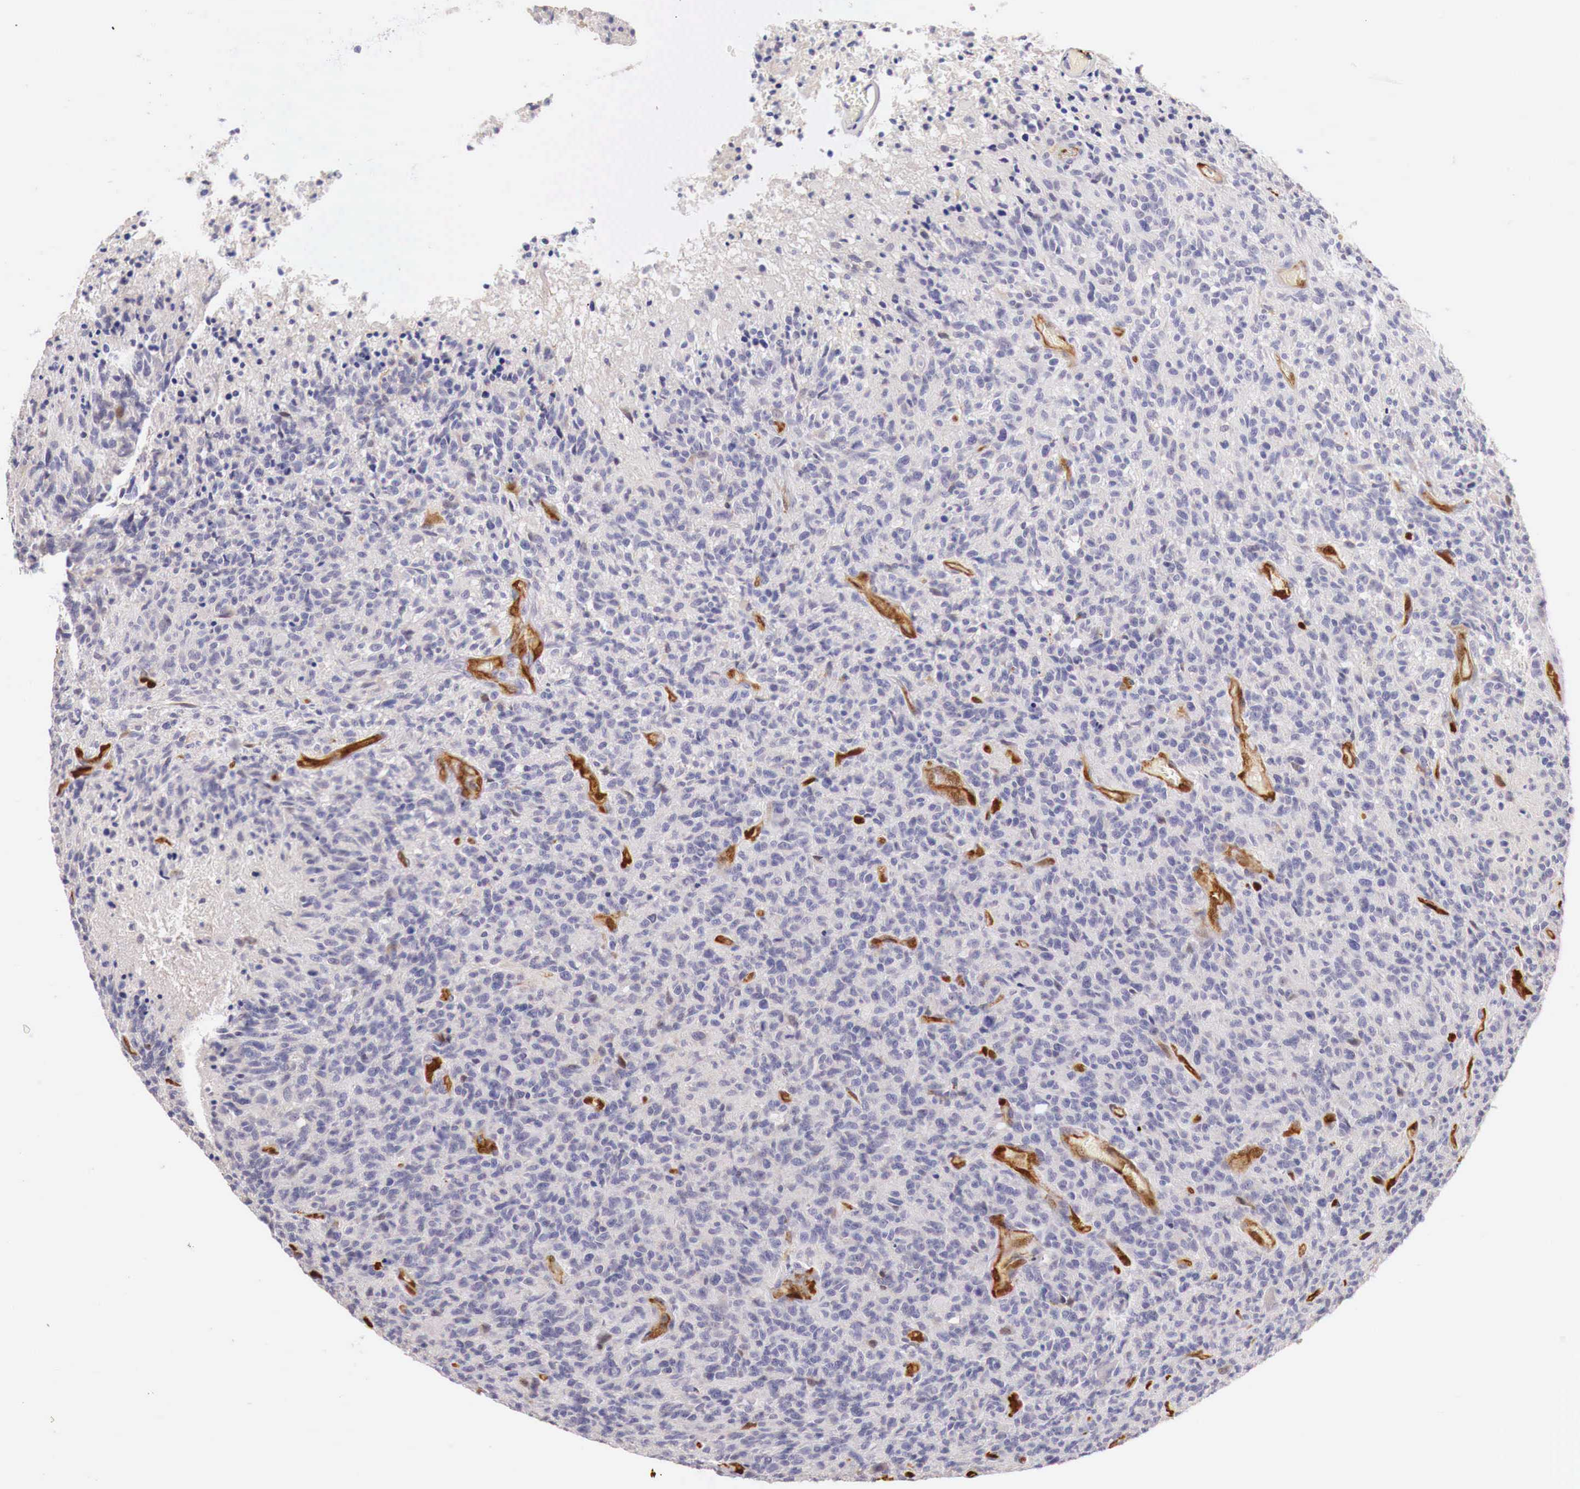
{"staining": {"intensity": "strong", "quantity": "<25%", "location": "cytoplasmic/membranous,nuclear"}, "tissue": "glioma", "cell_type": "Tumor cells", "image_type": "cancer", "snomed": [{"axis": "morphology", "description": "Glioma, malignant, High grade"}, {"axis": "topography", "description": "Brain"}], "caption": "Tumor cells show medium levels of strong cytoplasmic/membranous and nuclear positivity in approximately <25% of cells in human high-grade glioma (malignant).", "gene": "ITIH6", "patient": {"sex": "male", "age": 36}}